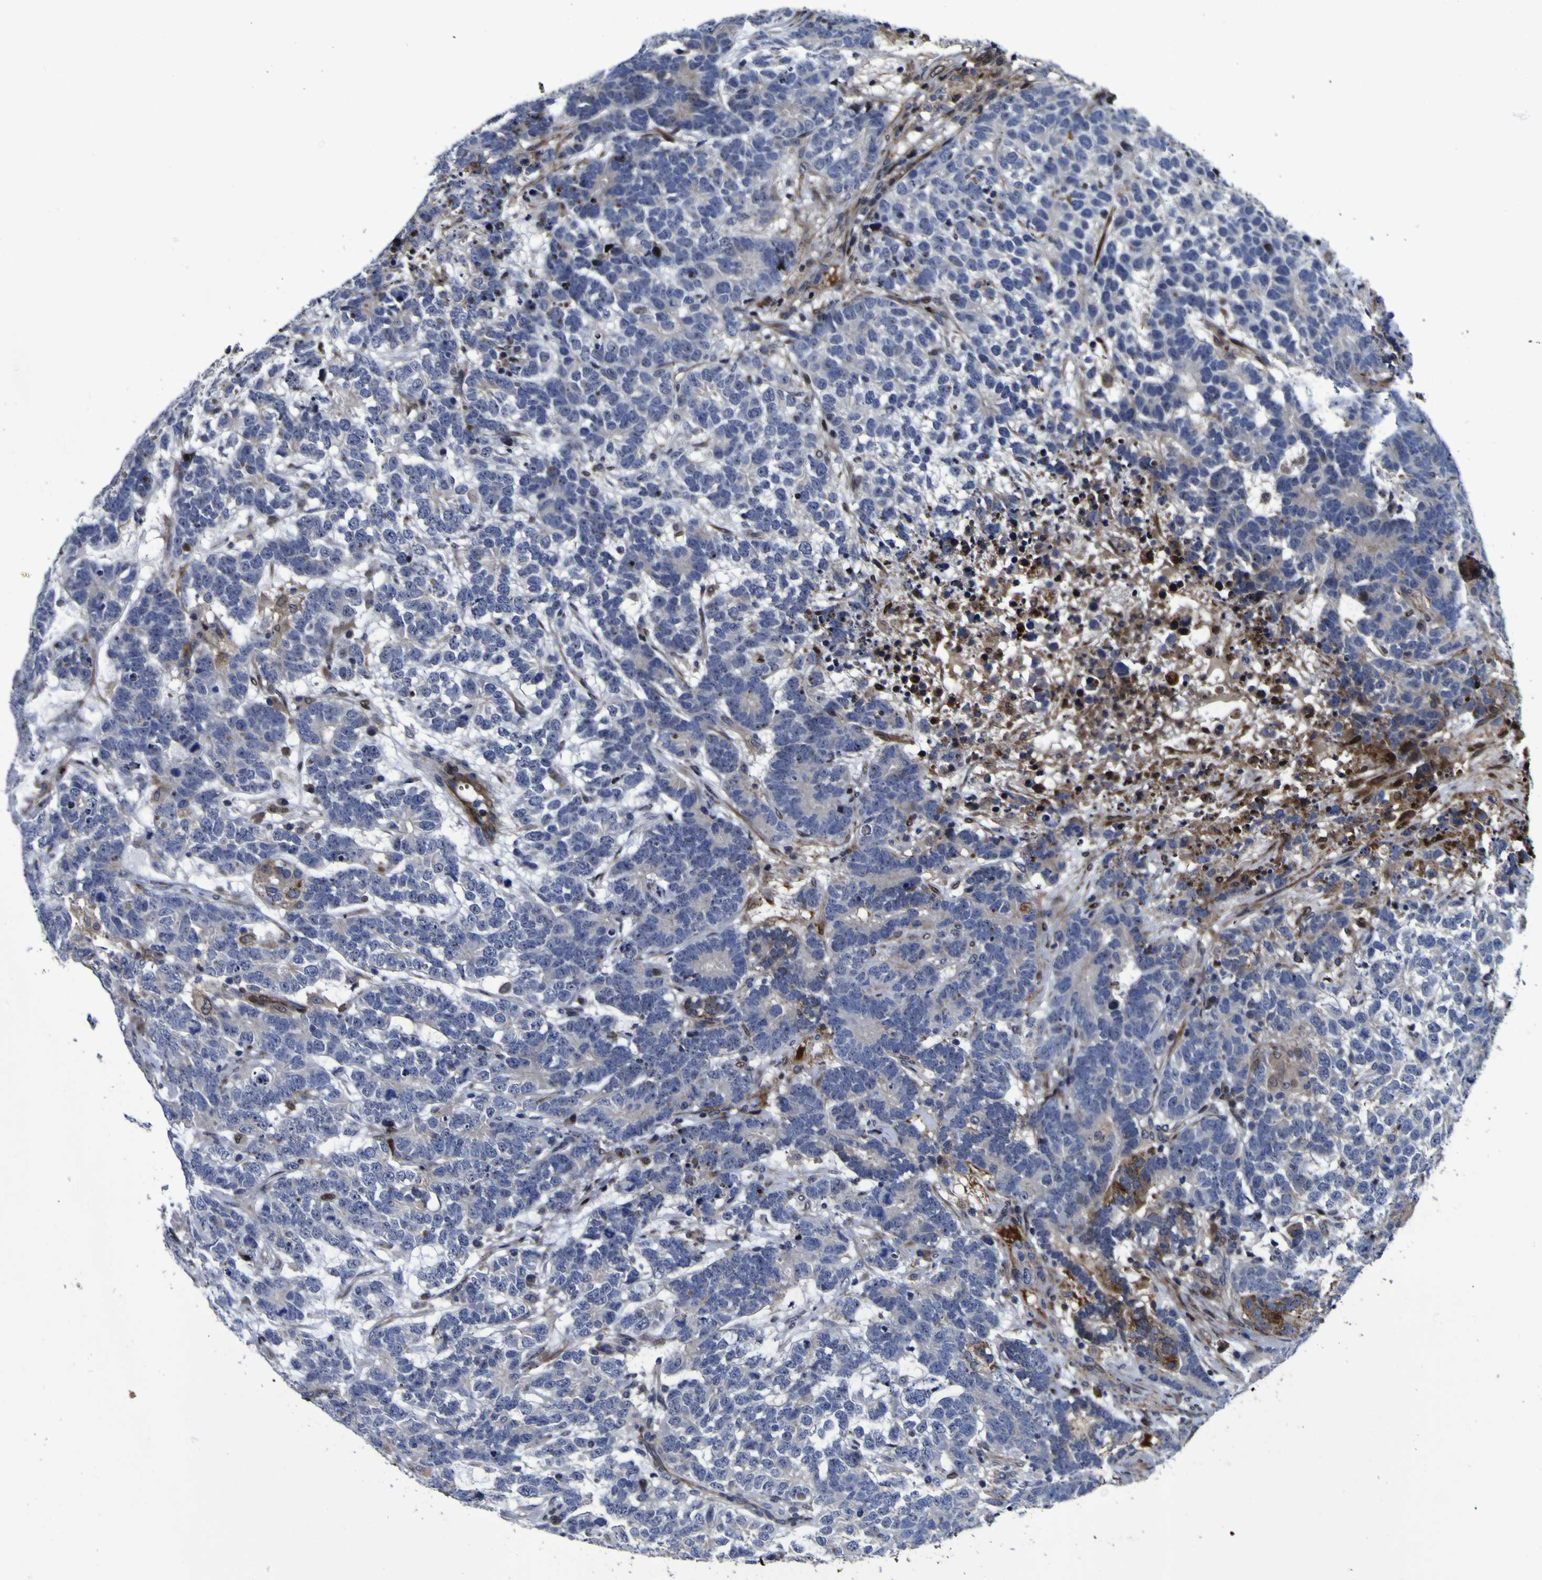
{"staining": {"intensity": "moderate", "quantity": "<25%", "location": "cytoplasmic/membranous,nuclear"}, "tissue": "testis cancer", "cell_type": "Tumor cells", "image_type": "cancer", "snomed": [{"axis": "morphology", "description": "Carcinoma, Embryonal, NOS"}, {"axis": "topography", "description": "Testis"}], "caption": "A low amount of moderate cytoplasmic/membranous and nuclear staining is present in approximately <25% of tumor cells in testis embryonal carcinoma tissue.", "gene": "MGLL", "patient": {"sex": "male", "age": 26}}